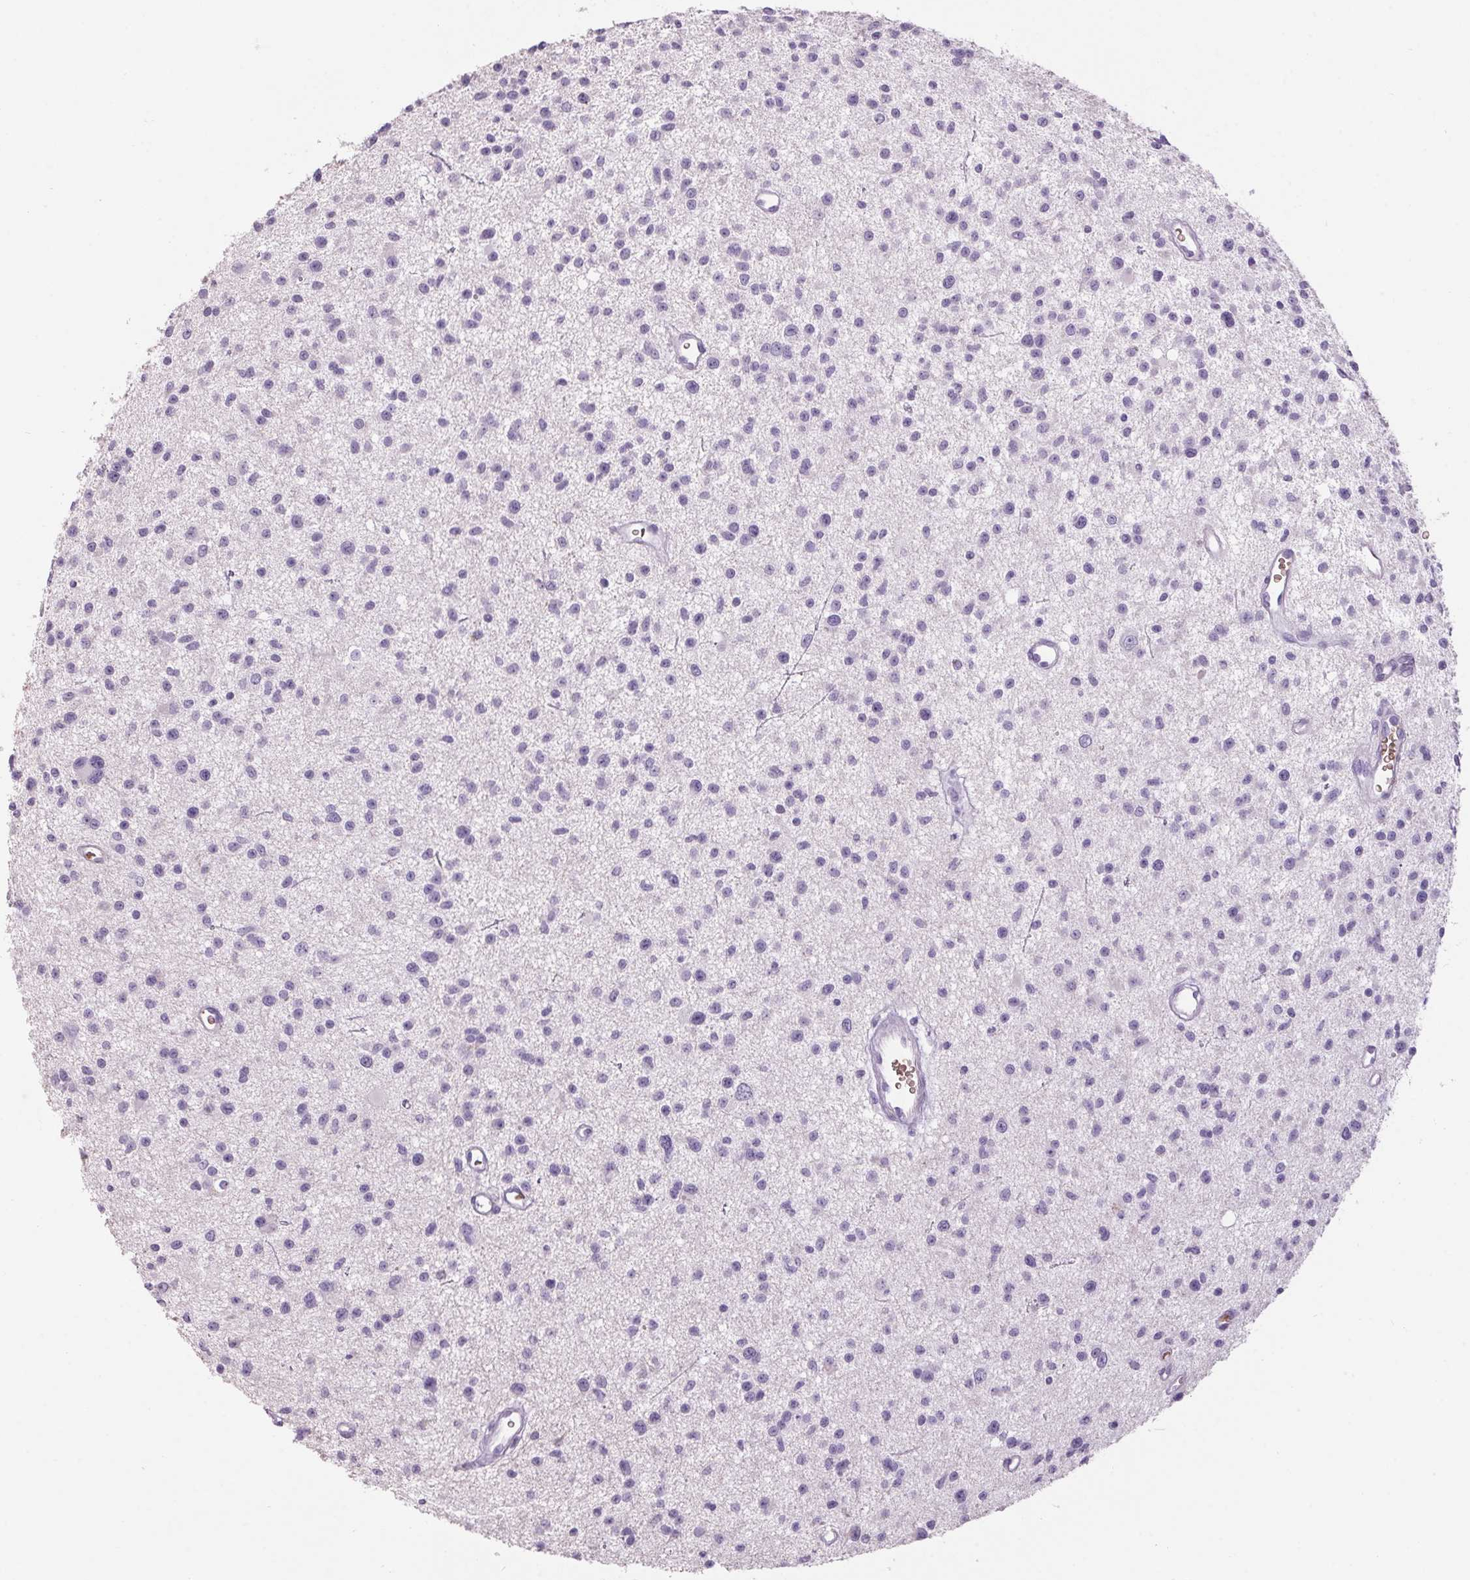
{"staining": {"intensity": "negative", "quantity": "none", "location": "none"}, "tissue": "glioma", "cell_type": "Tumor cells", "image_type": "cancer", "snomed": [{"axis": "morphology", "description": "Glioma, malignant, Low grade"}, {"axis": "topography", "description": "Brain"}], "caption": "Immunohistochemical staining of glioma shows no significant expression in tumor cells.", "gene": "HBQ1", "patient": {"sex": "male", "age": 43}}